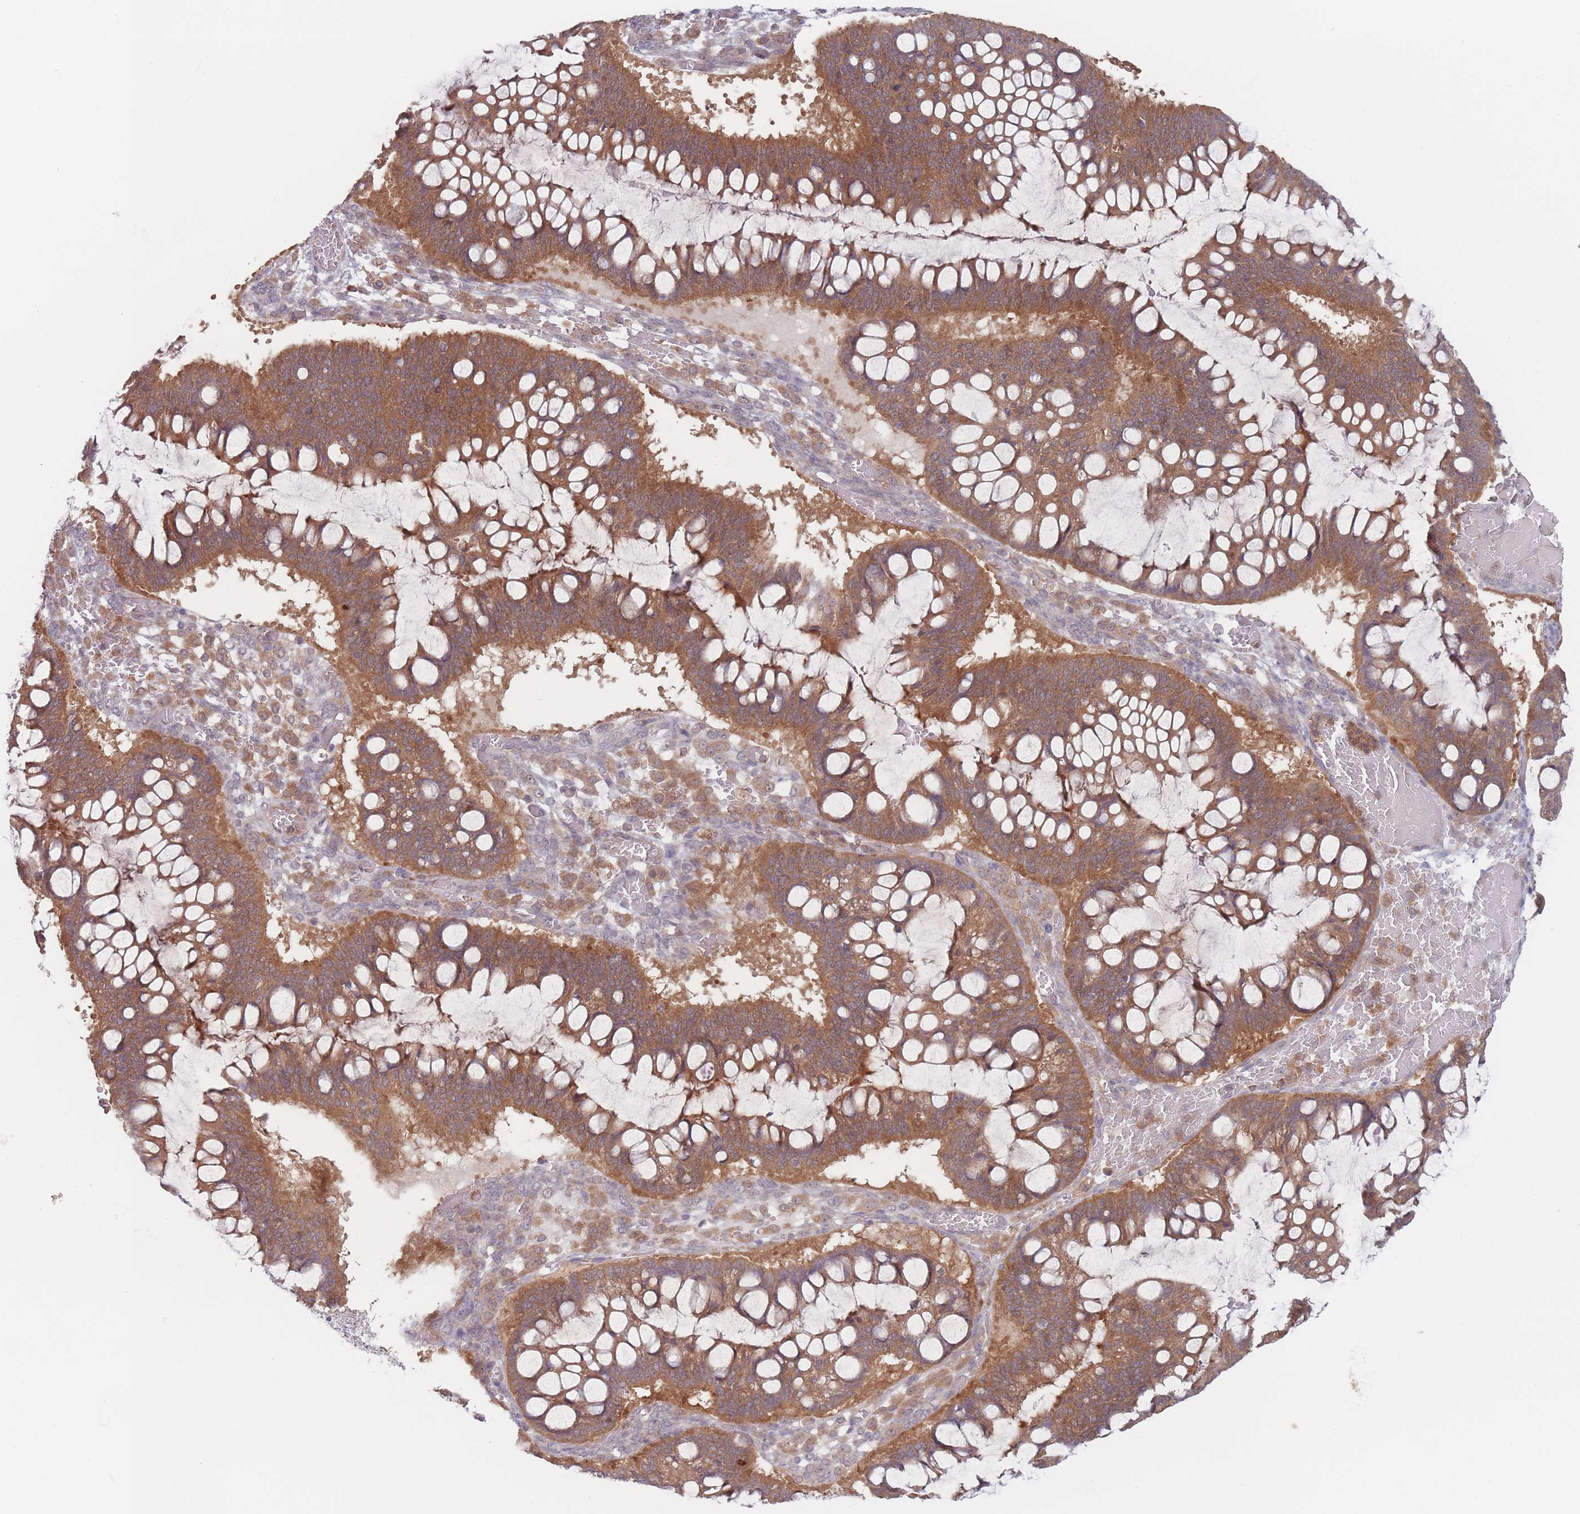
{"staining": {"intensity": "moderate", "quantity": ">75%", "location": "cytoplasmic/membranous"}, "tissue": "ovarian cancer", "cell_type": "Tumor cells", "image_type": "cancer", "snomed": [{"axis": "morphology", "description": "Cystadenocarcinoma, mucinous, NOS"}, {"axis": "topography", "description": "Ovary"}], "caption": "Protein staining of mucinous cystadenocarcinoma (ovarian) tissue exhibits moderate cytoplasmic/membranous positivity in approximately >75% of tumor cells.", "gene": "PPM1A", "patient": {"sex": "female", "age": 73}}